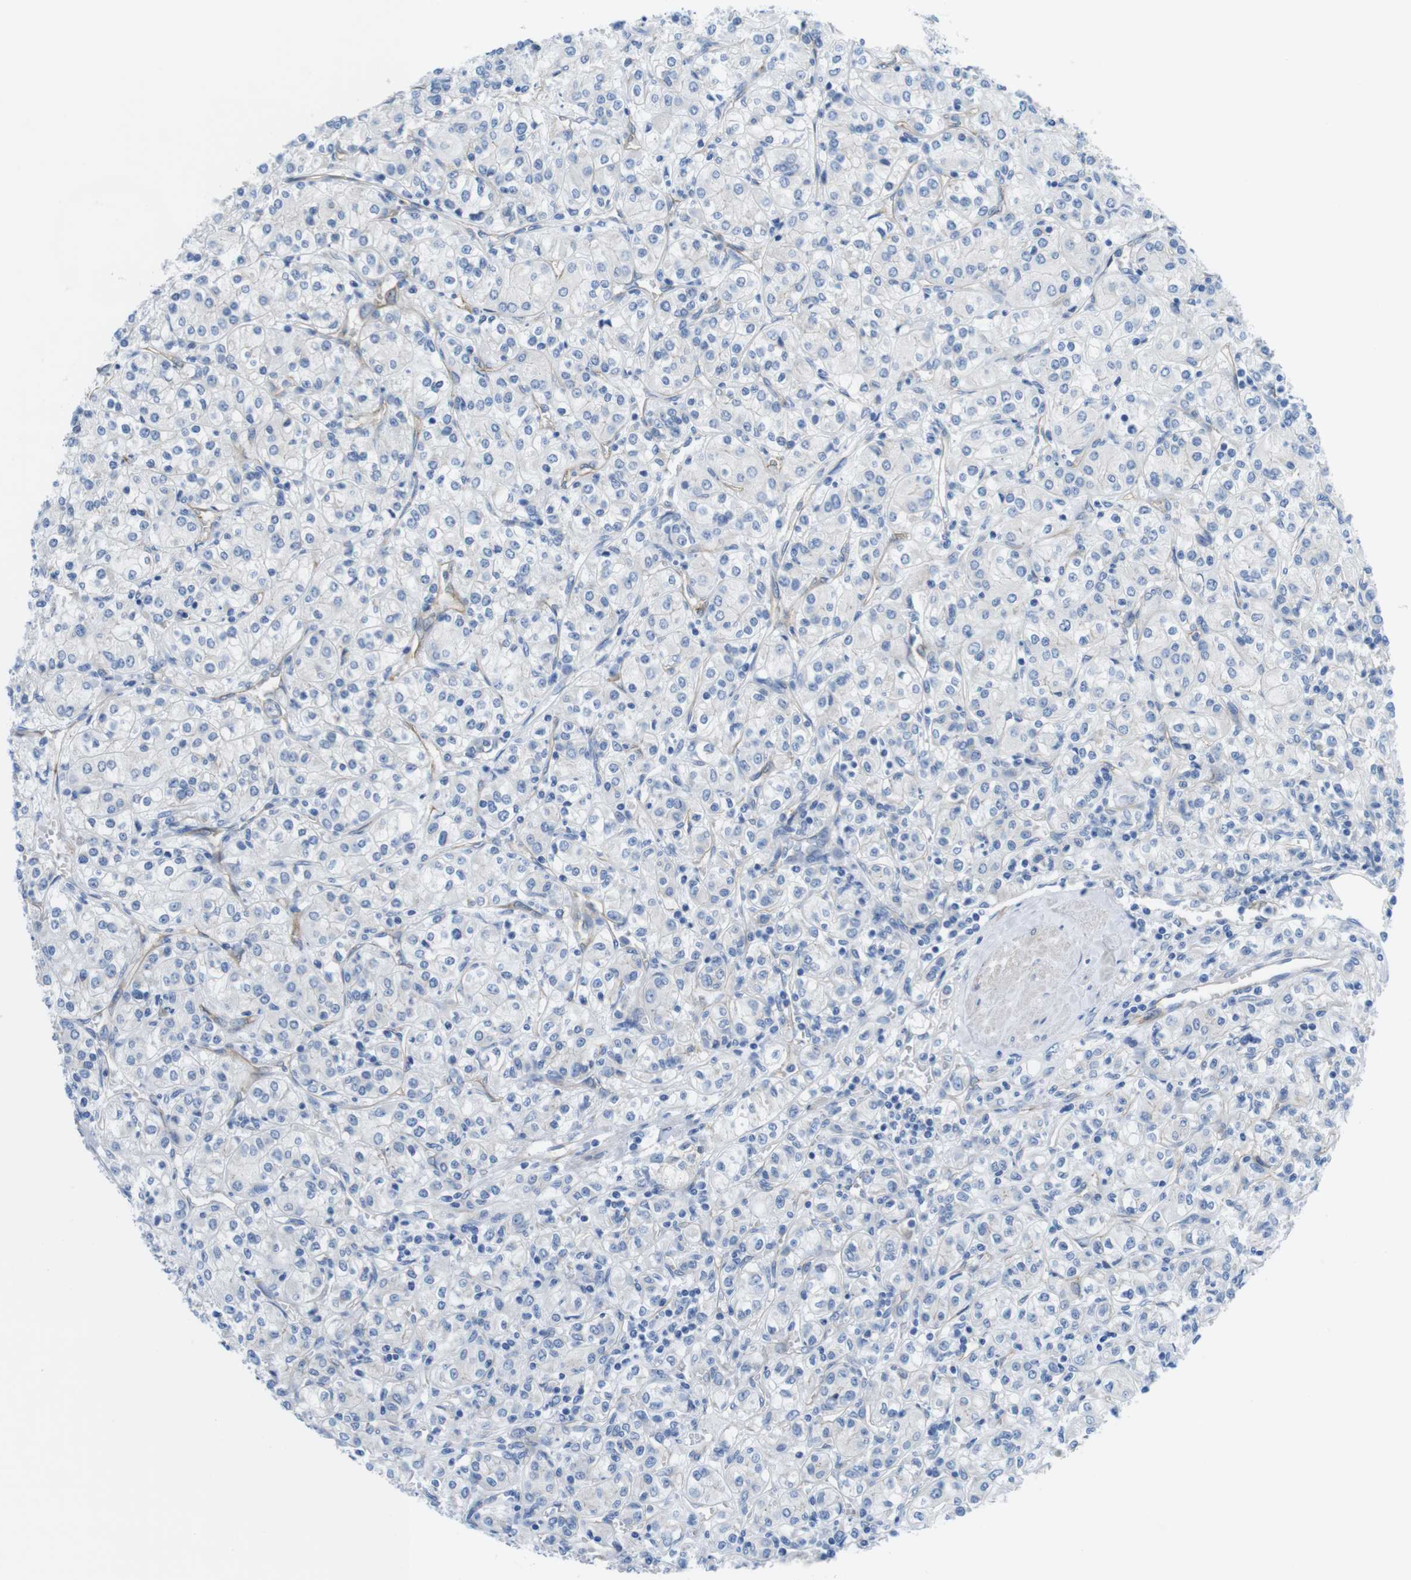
{"staining": {"intensity": "negative", "quantity": "none", "location": "none"}, "tissue": "renal cancer", "cell_type": "Tumor cells", "image_type": "cancer", "snomed": [{"axis": "morphology", "description": "Adenocarcinoma, NOS"}, {"axis": "topography", "description": "Kidney"}], "caption": "This is an IHC image of renal cancer. There is no staining in tumor cells.", "gene": "CDH8", "patient": {"sex": "male", "age": 77}}